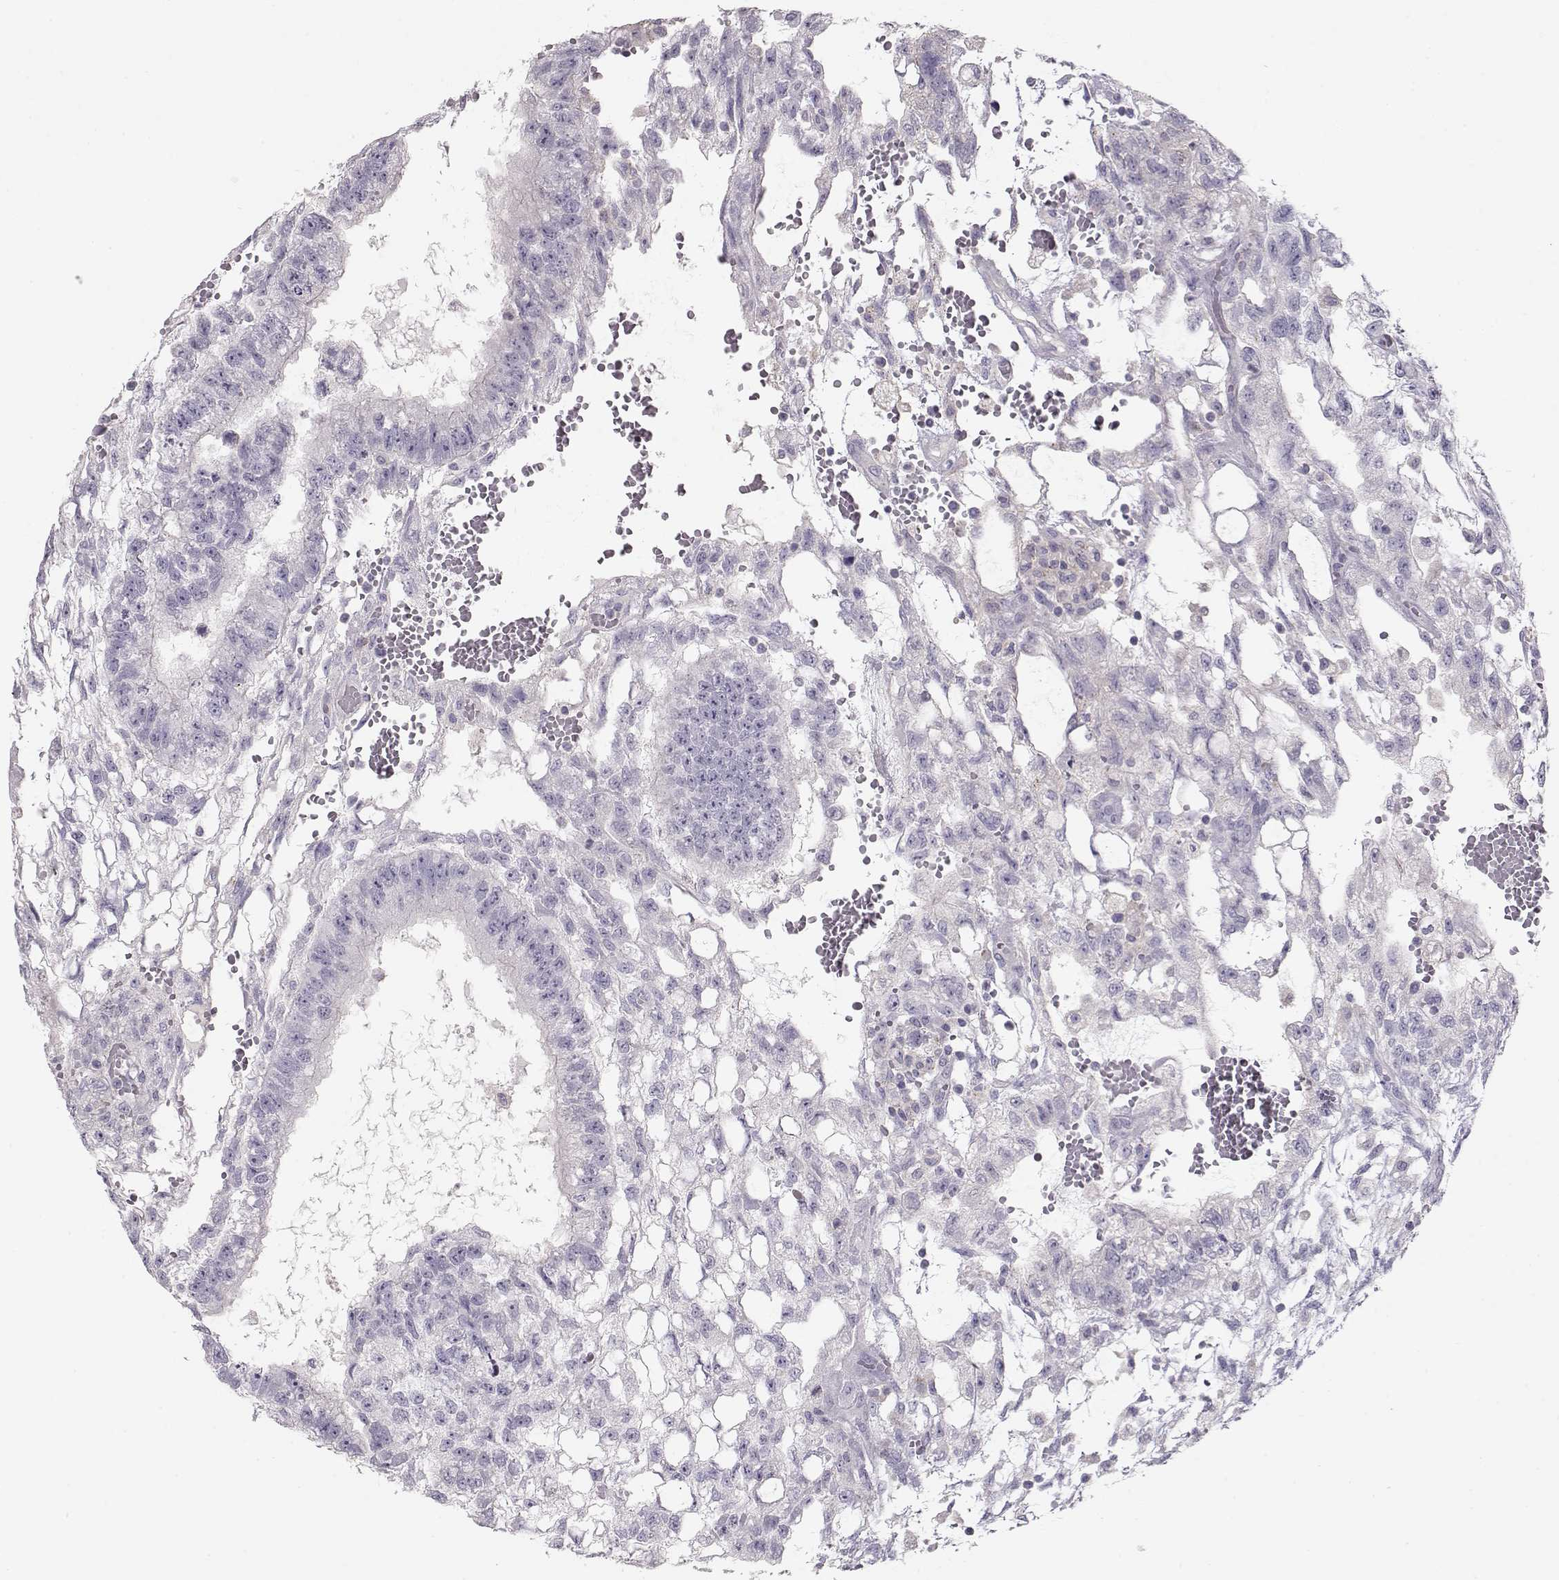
{"staining": {"intensity": "negative", "quantity": "none", "location": "none"}, "tissue": "testis cancer", "cell_type": "Tumor cells", "image_type": "cancer", "snomed": [{"axis": "morphology", "description": "Carcinoma, Embryonal, NOS"}, {"axis": "topography", "description": "Testis"}], "caption": "High magnification brightfield microscopy of testis cancer stained with DAB (3,3'-diaminobenzidine) (brown) and counterstained with hematoxylin (blue): tumor cells show no significant expression.", "gene": "GRK1", "patient": {"sex": "male", "age": 32}}